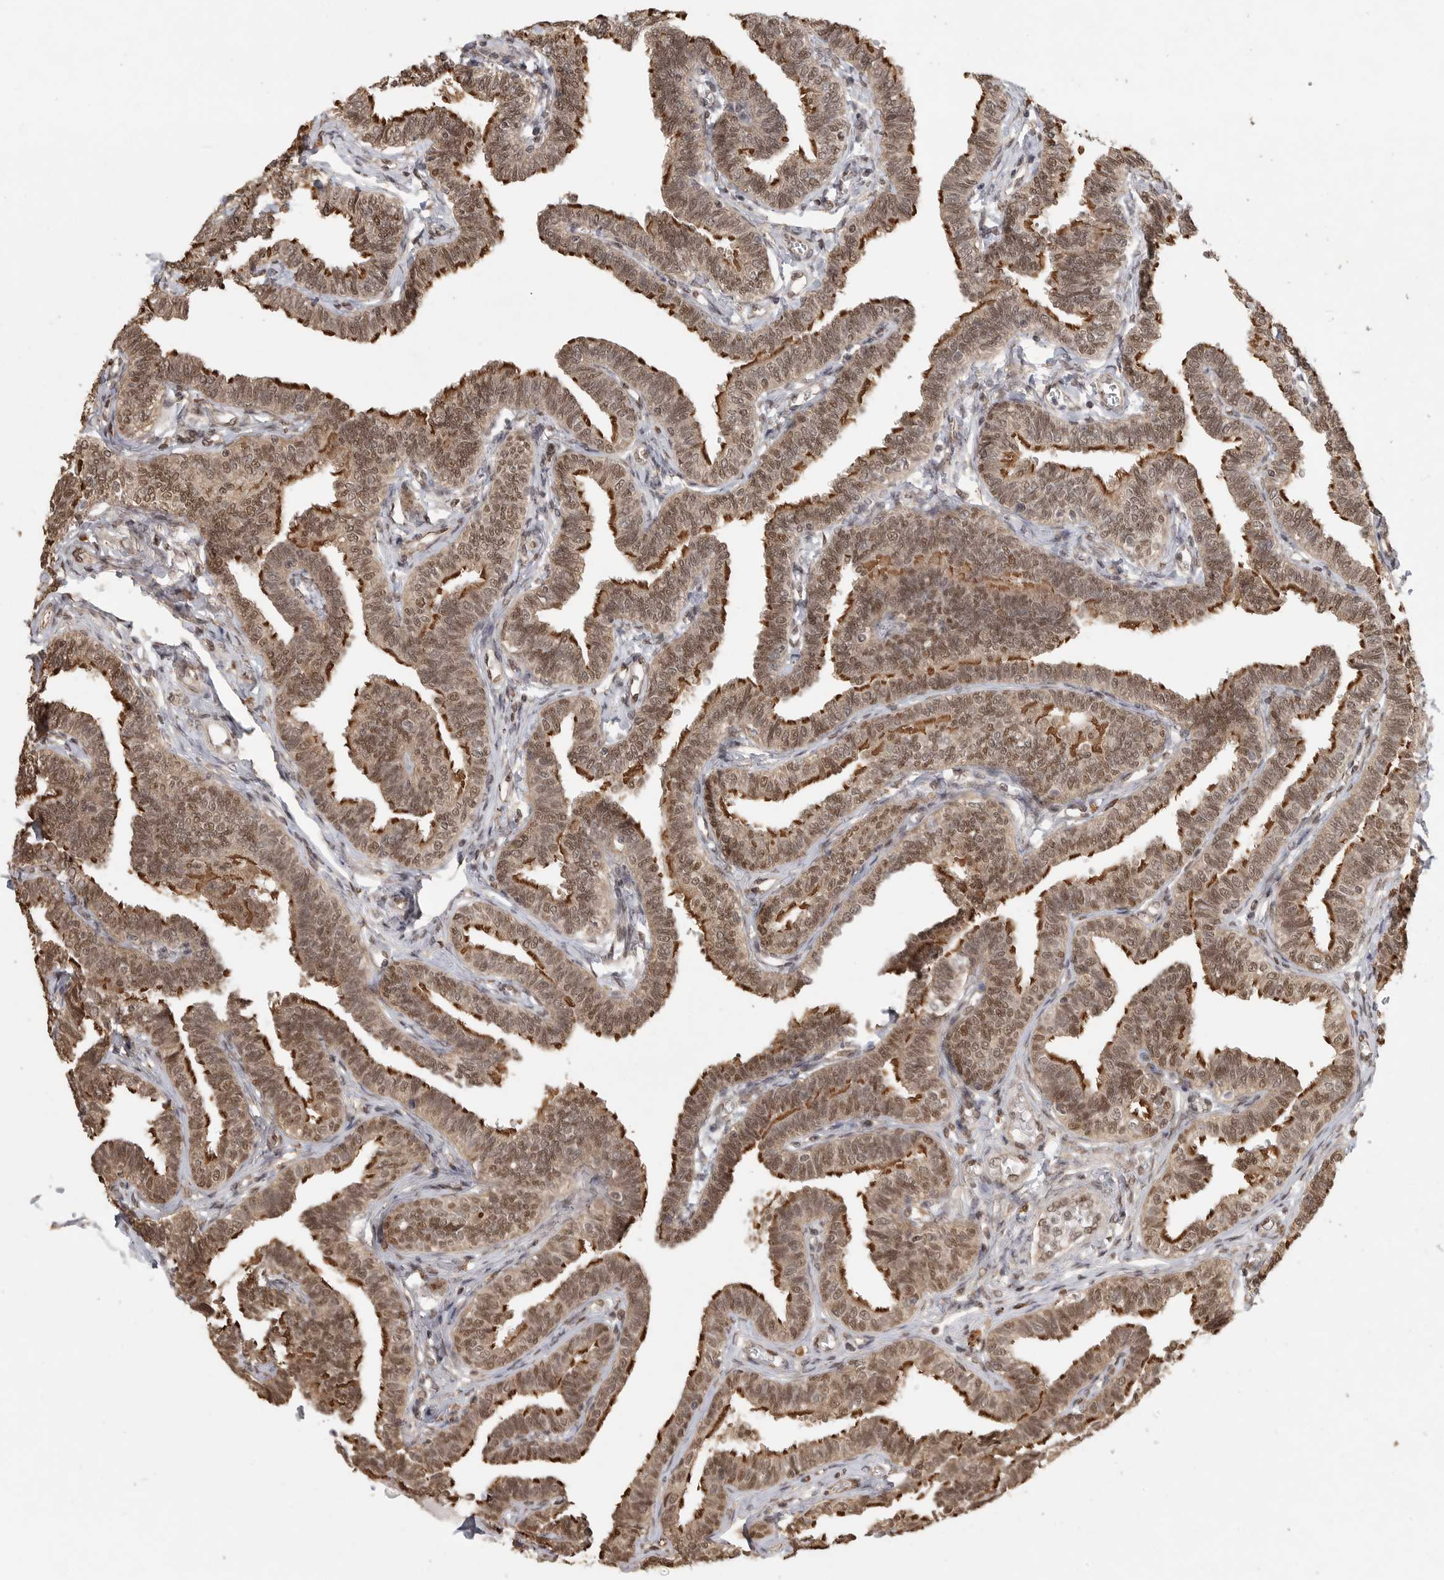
{"staining": {"intensity": "moderate", "quantity": ">75%", "location": "cytoplasmic/membranous,nuclear"}, "tissue": "fallopian tube", "cell_type": "Glandular cells", "image_type": "normal", "snomed": [{"axis": "morphology", "description": "Normal tissue, NOS"}, {"axis": "topography", "description": "Fallopian tube"}, {"axis": "topography", "description": "Ovary"}], "caption": "Immunohistochemistry (IHC) photomicrograph of normal fallopian tube: human fallopian tube stained using immunohistochemistry (IHC) reveals medium levels of moderate protein expression localized specifically in the cytoplasmic/membranous,nuclear of glandular cells, appearing as a cytoplasmic/membranous,nuclear brown color.", "gene": "DFFA", "patient": {"sex": "female", "age": 23}}